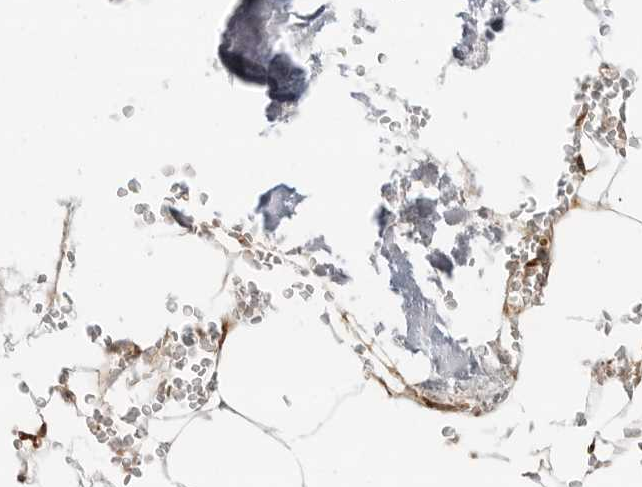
{"staining": {"intensity": "moderate", "quantity": "25%-75%", "location": "cytoplasmic/membranous"}, "tissue": "bone marrow", "cell_type": "Hematopoietic cells", "image_type": "normal", "snomed": [{"axis": "morphology", "description": "Normal tissue, NOS"}, {"axis": "topography", "description": "Bone marrow"}], "caption": "This photomicrograph exhibits immunohistochemistry staining of benign bone marrow, with medium moderate cytoplasmic/membranous expression in approximately 25%-75% of hematopoietic cells.", "gene": "C1QTNF1", "patient": {"sex": "male", "age": 70}}